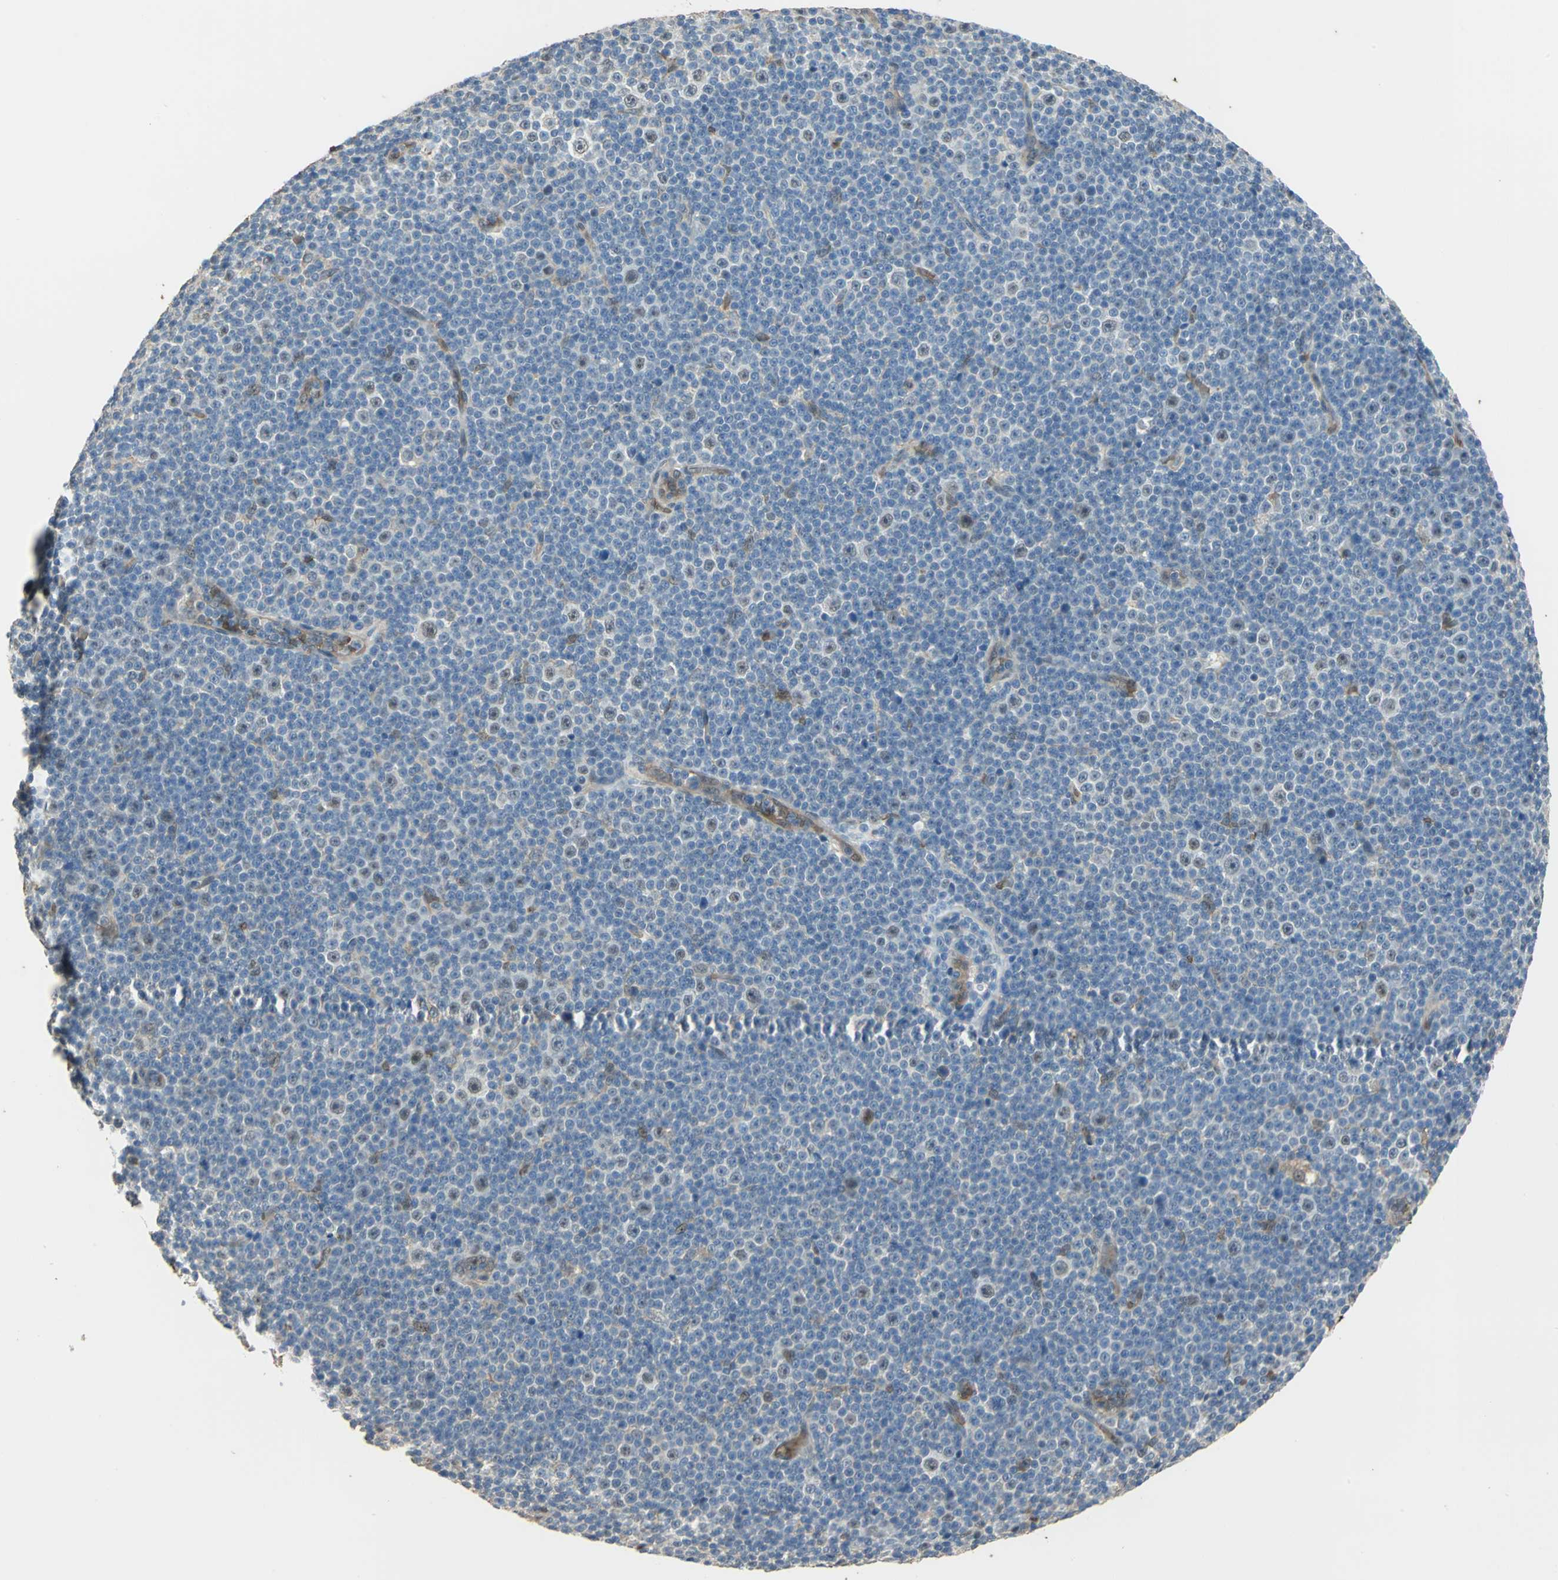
{"staining": {"intensity": "weak", "quantity": "<25%", "location": "cytoplasmic/membranous,nuclear"}, "tissue": "lymphoma", "cell_type": "Tumor cells", "image_type": "cancer", "snomed": [{"axis": "morphology", "description": "Malignant lymphoma, non-Hodgkin's type, Low grade"}, {"axis": "topography", "description": "Lymph node"}], "caption": "Immunohistochemistry image of neoplastic tissue: human low-grade malignant lymphoma, non-Hodgkin's type stained with DAB demonstrates no significant protein positivity in tumor cells.", "gene": "DDAH1", "patient": {"sex": "female", "age": 67}}